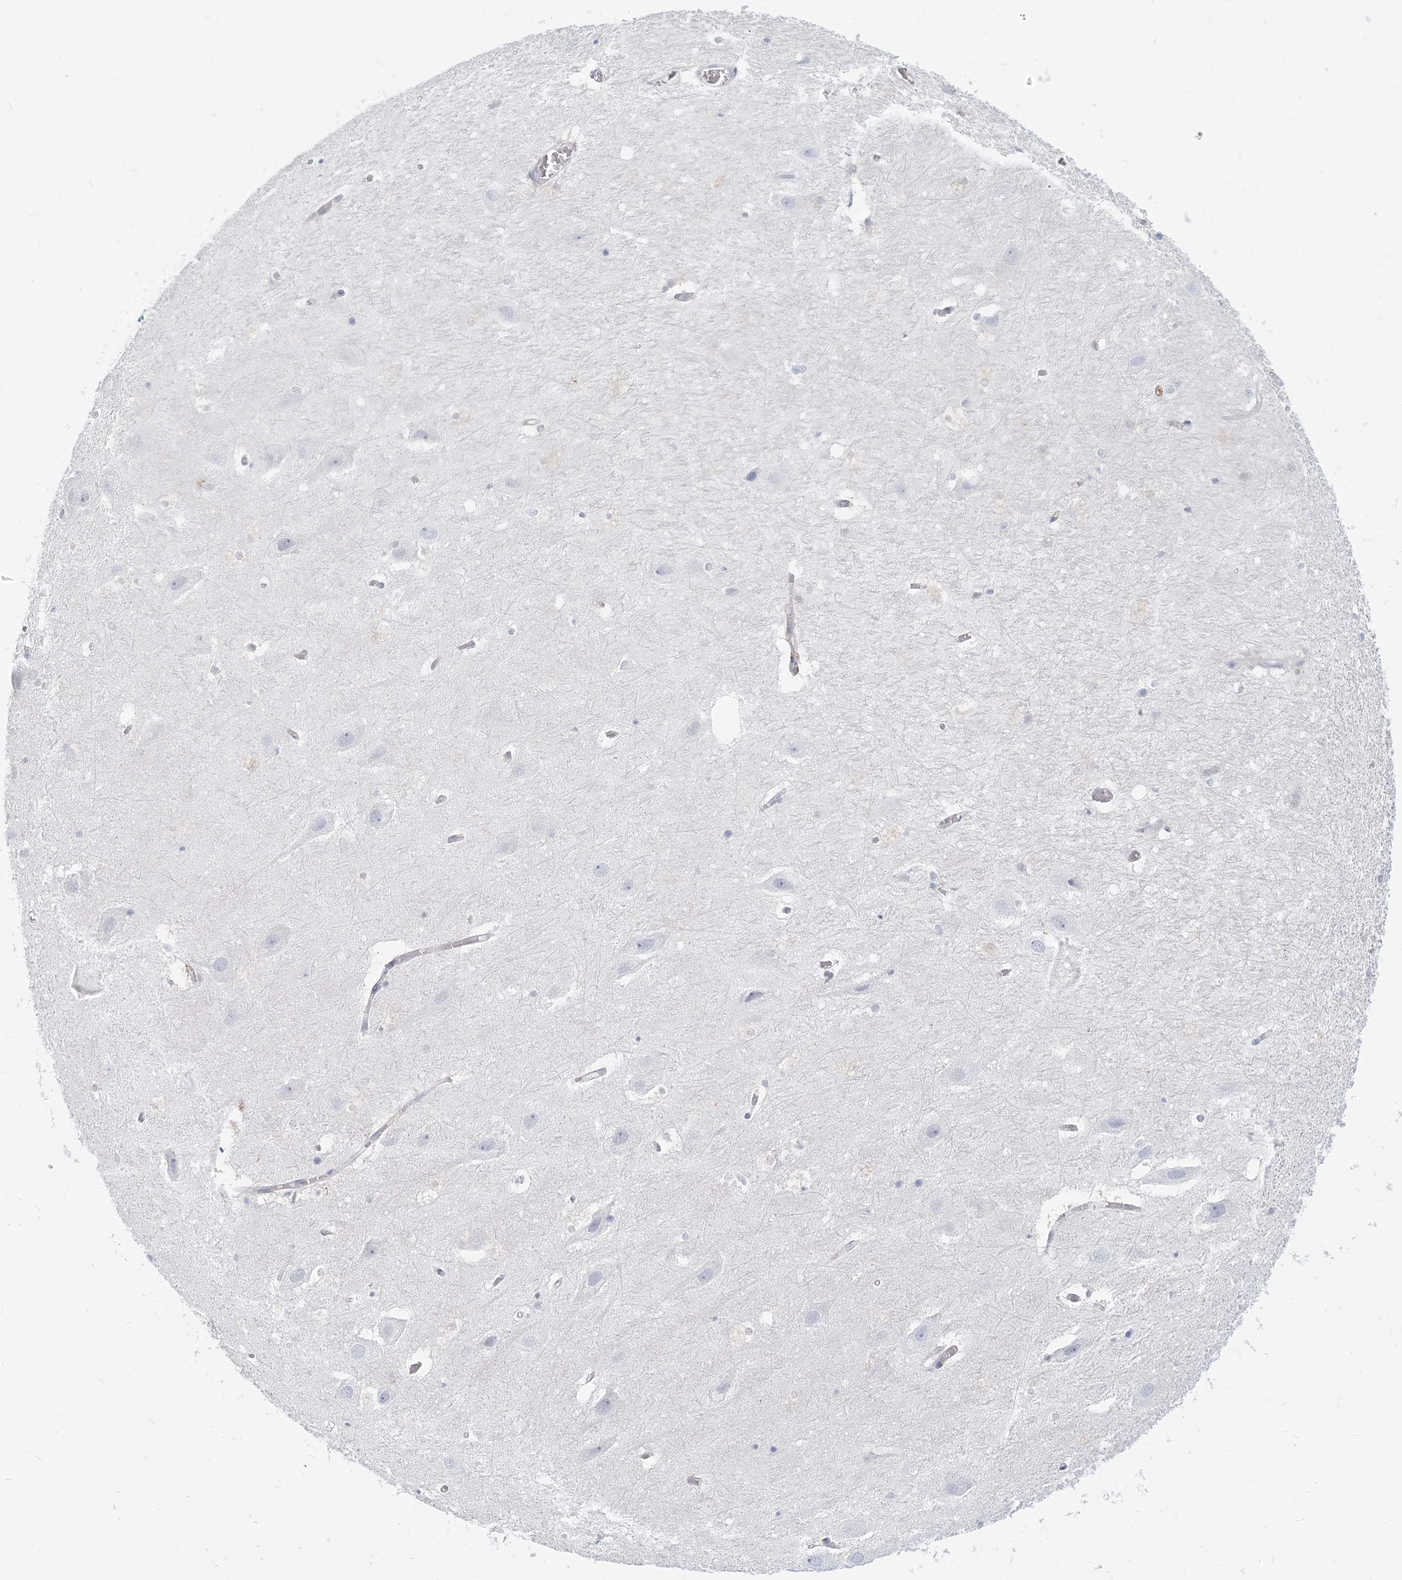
{"staining": {"intensity": "negative", "quantity": "none", "location": "none"}, "tissue": "hippocampus", "cell_type": "Glial cells", "image_type": "normal", "snomed": [{"axis": "morphology", "description": "Normal tissue, NOS"}, {"axis": "topography", "description": "Hippocampus"}], "caption": "A histopathology image of hippocampus stained for a protein demonstrates no brown staining in glial cells. (Stains: DAB IHC with hematoxylin counter stain, Microscopy: brightfield microscopy at high magnification).", "gene": "GMPPA", "patient": {"sex": "female", "age": 52}}